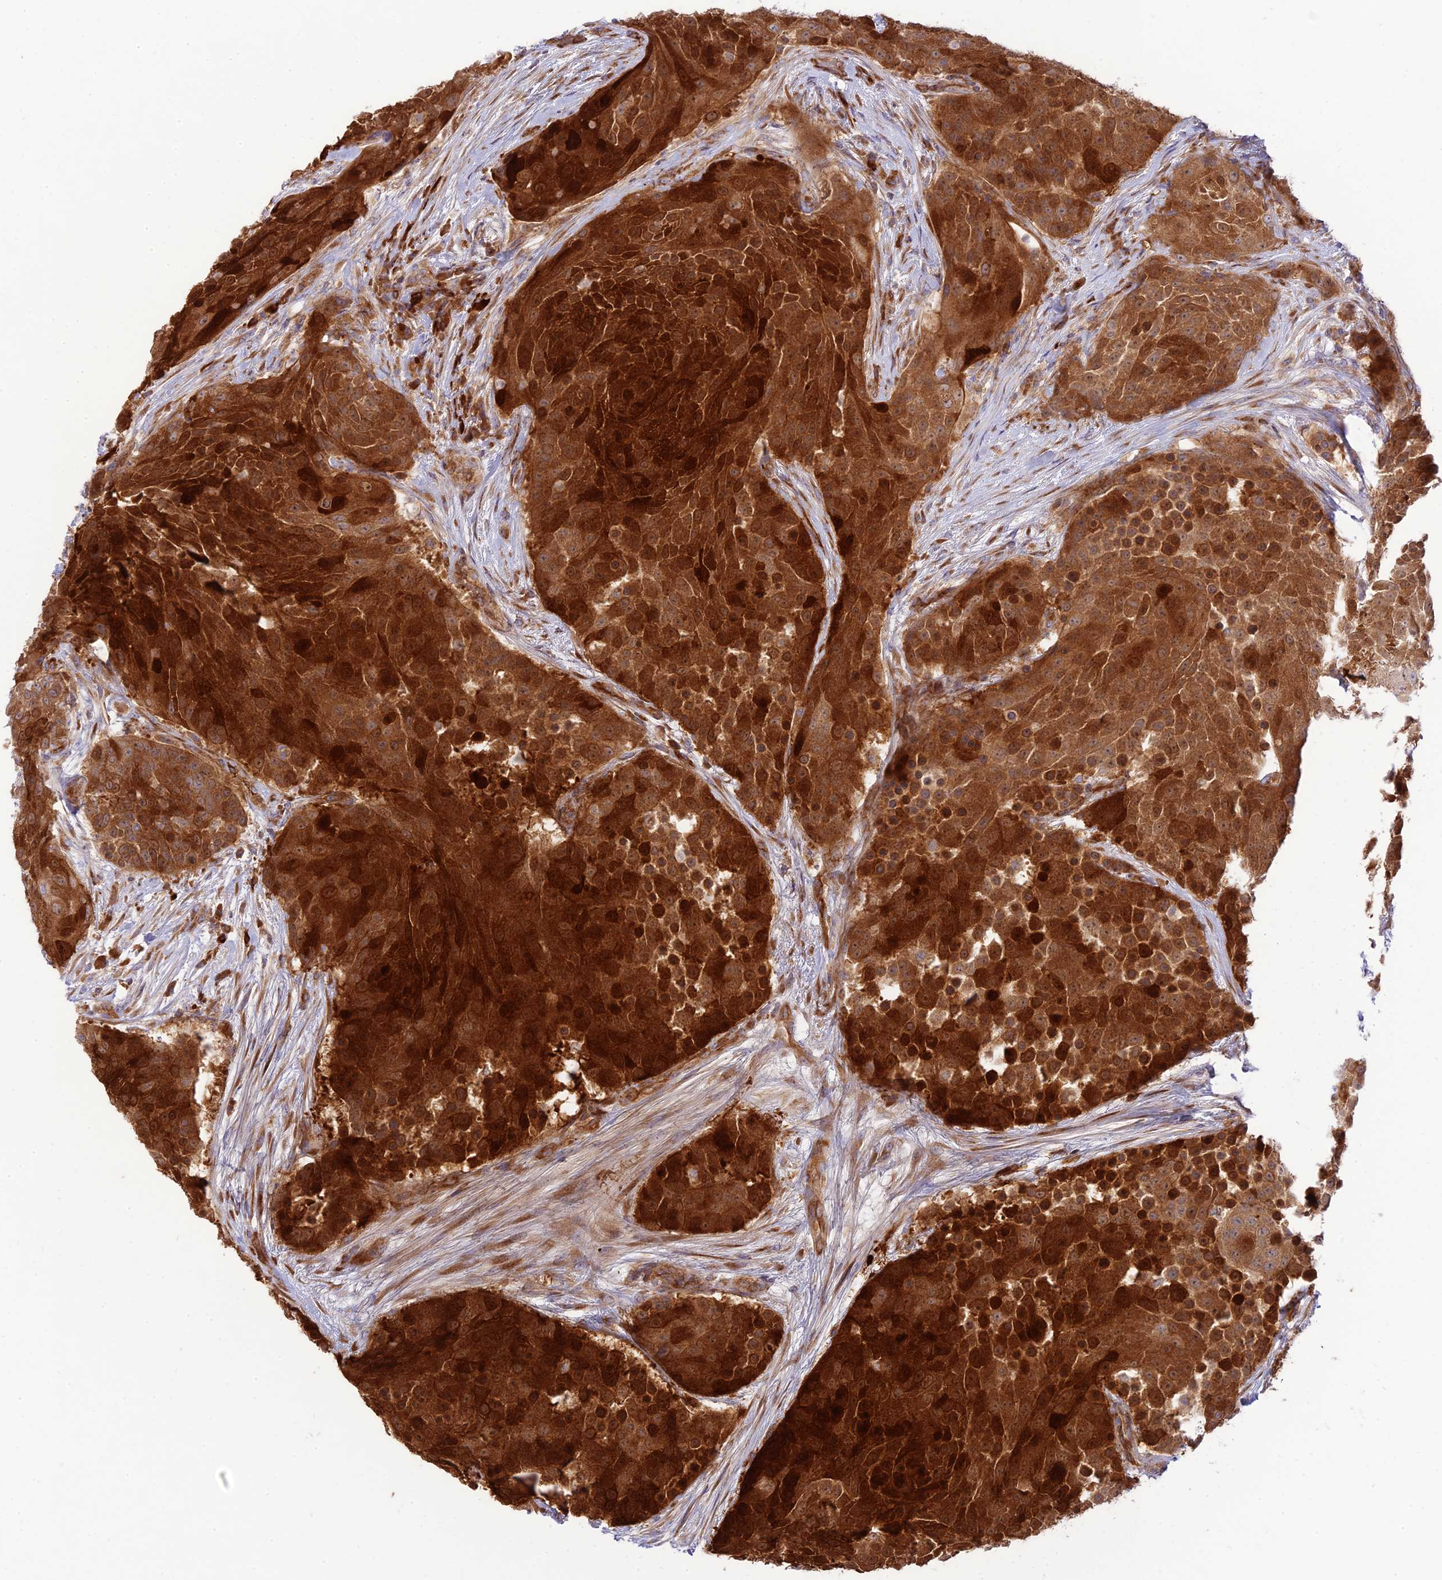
{"staining": {"intensity": "strong", "quantity": ">75%", "location": "cytoplasmic/membranous,nuclear"}, "tissue": "urothelial cancer", "cell_type": "Tumor cells", "image_type": "cancer", "snomed": [{"axis": "morphology", "description": "Urothelial carcinoma, High grade"}, {"axis": "topography", "description": "Urinary bladder"}], "caption": "This image shows immunohistochemistry staining of human urothelial cancer, with high strong cytoplasmic/membranous and nuclear expression in approximately >75% of tumor cells.", "gene": "PIMREG", "patient": {"sex": "female", "age": 63}}